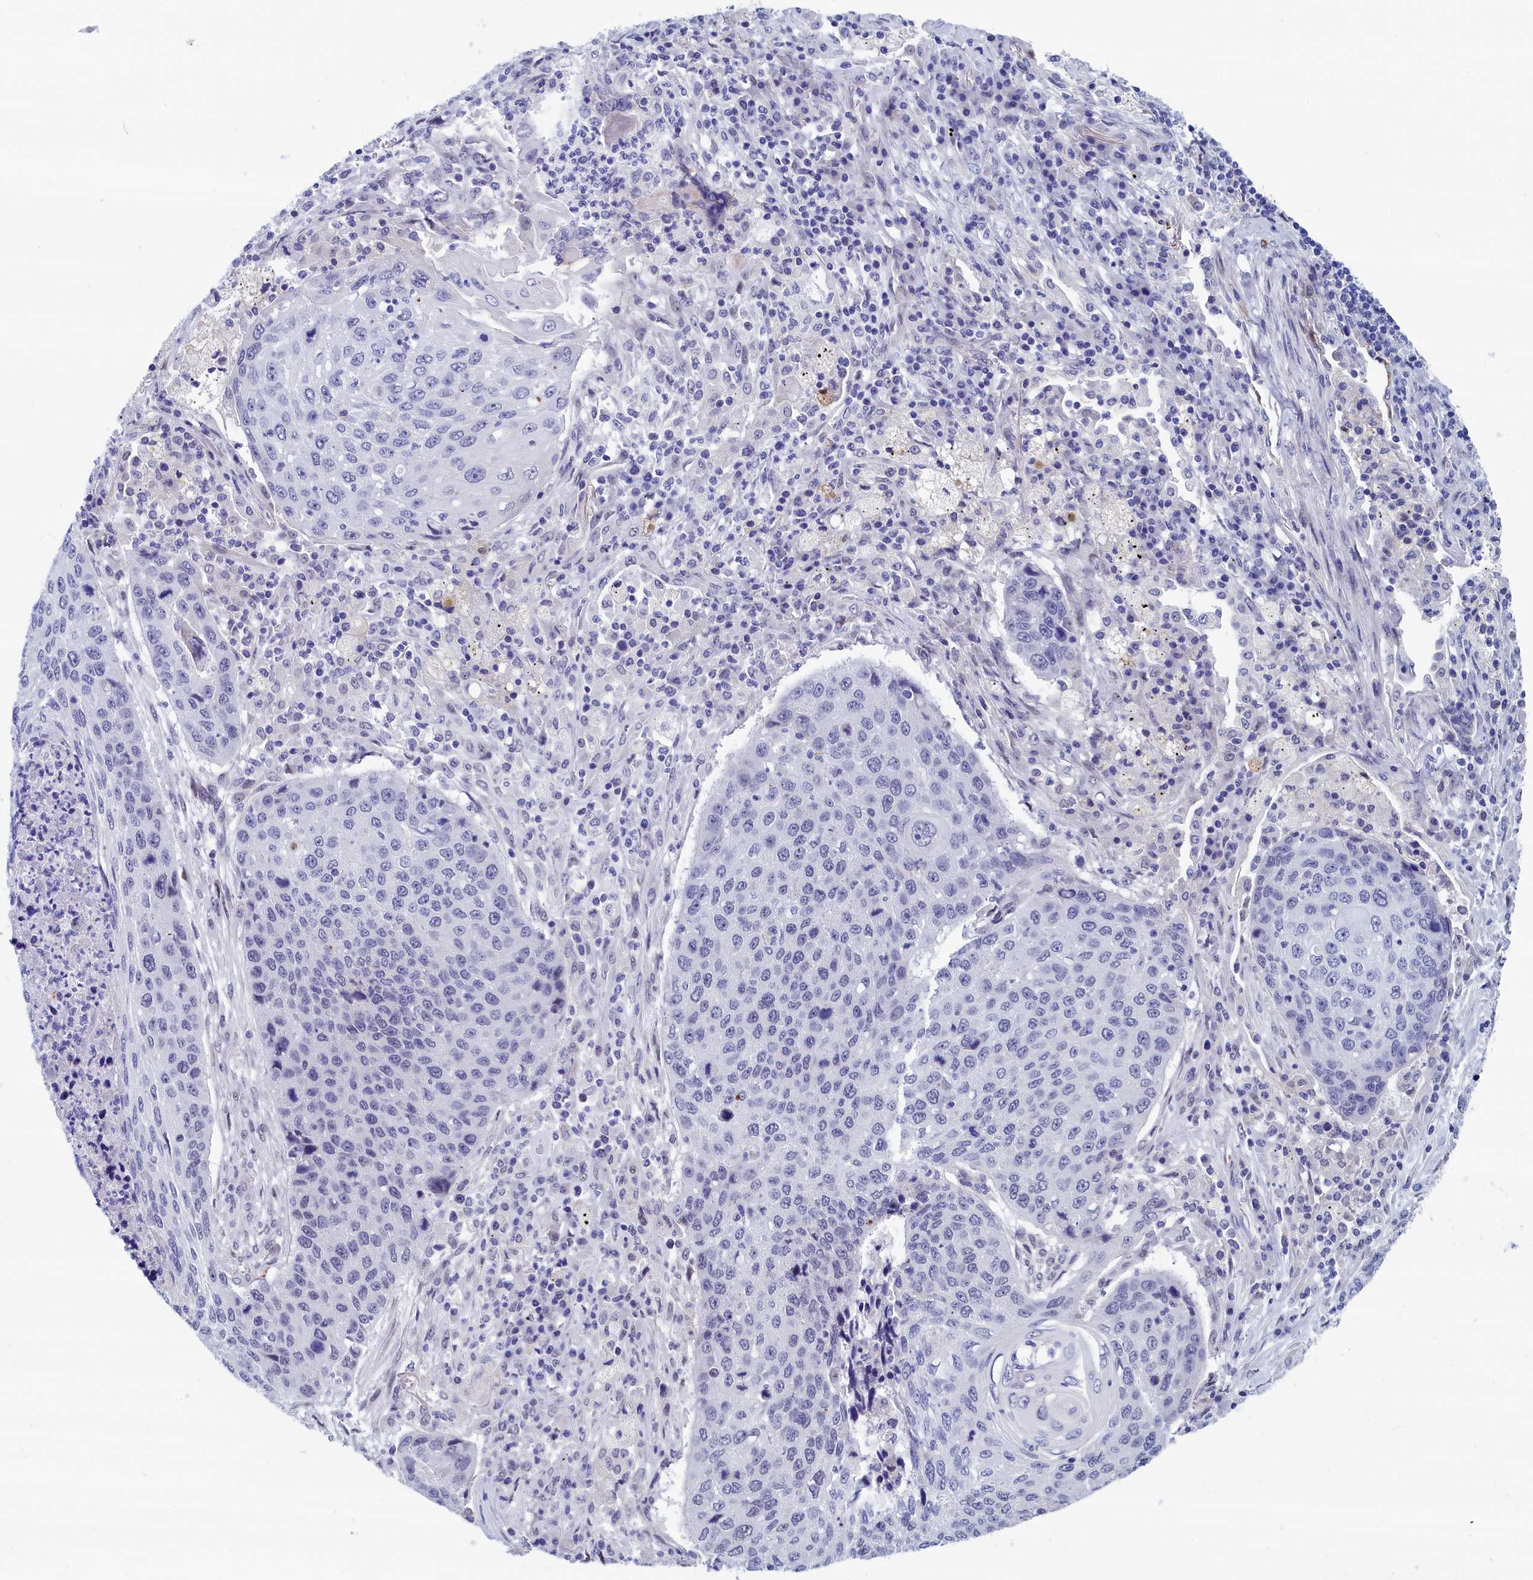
{"staining": {"intensity": "negative", "quantity": "none", "location": "none"}, "tissue": "lung cancer", "cell_type": "Tumor cells", "image_type": "cancer", "snomed": [{"axis": "morphology", "description": "Squamous cell carcinoma, NOS"}, {"axis": "topography", "description": "Lung"}], "caption": "Human squamous cell carcinoma (lung) stained for a protein using immunohistochemistry (IHC) demonstrates no expression in tumor cells.", "gene": "WDR83", "patient": {"sex": "female", "age": 63}}